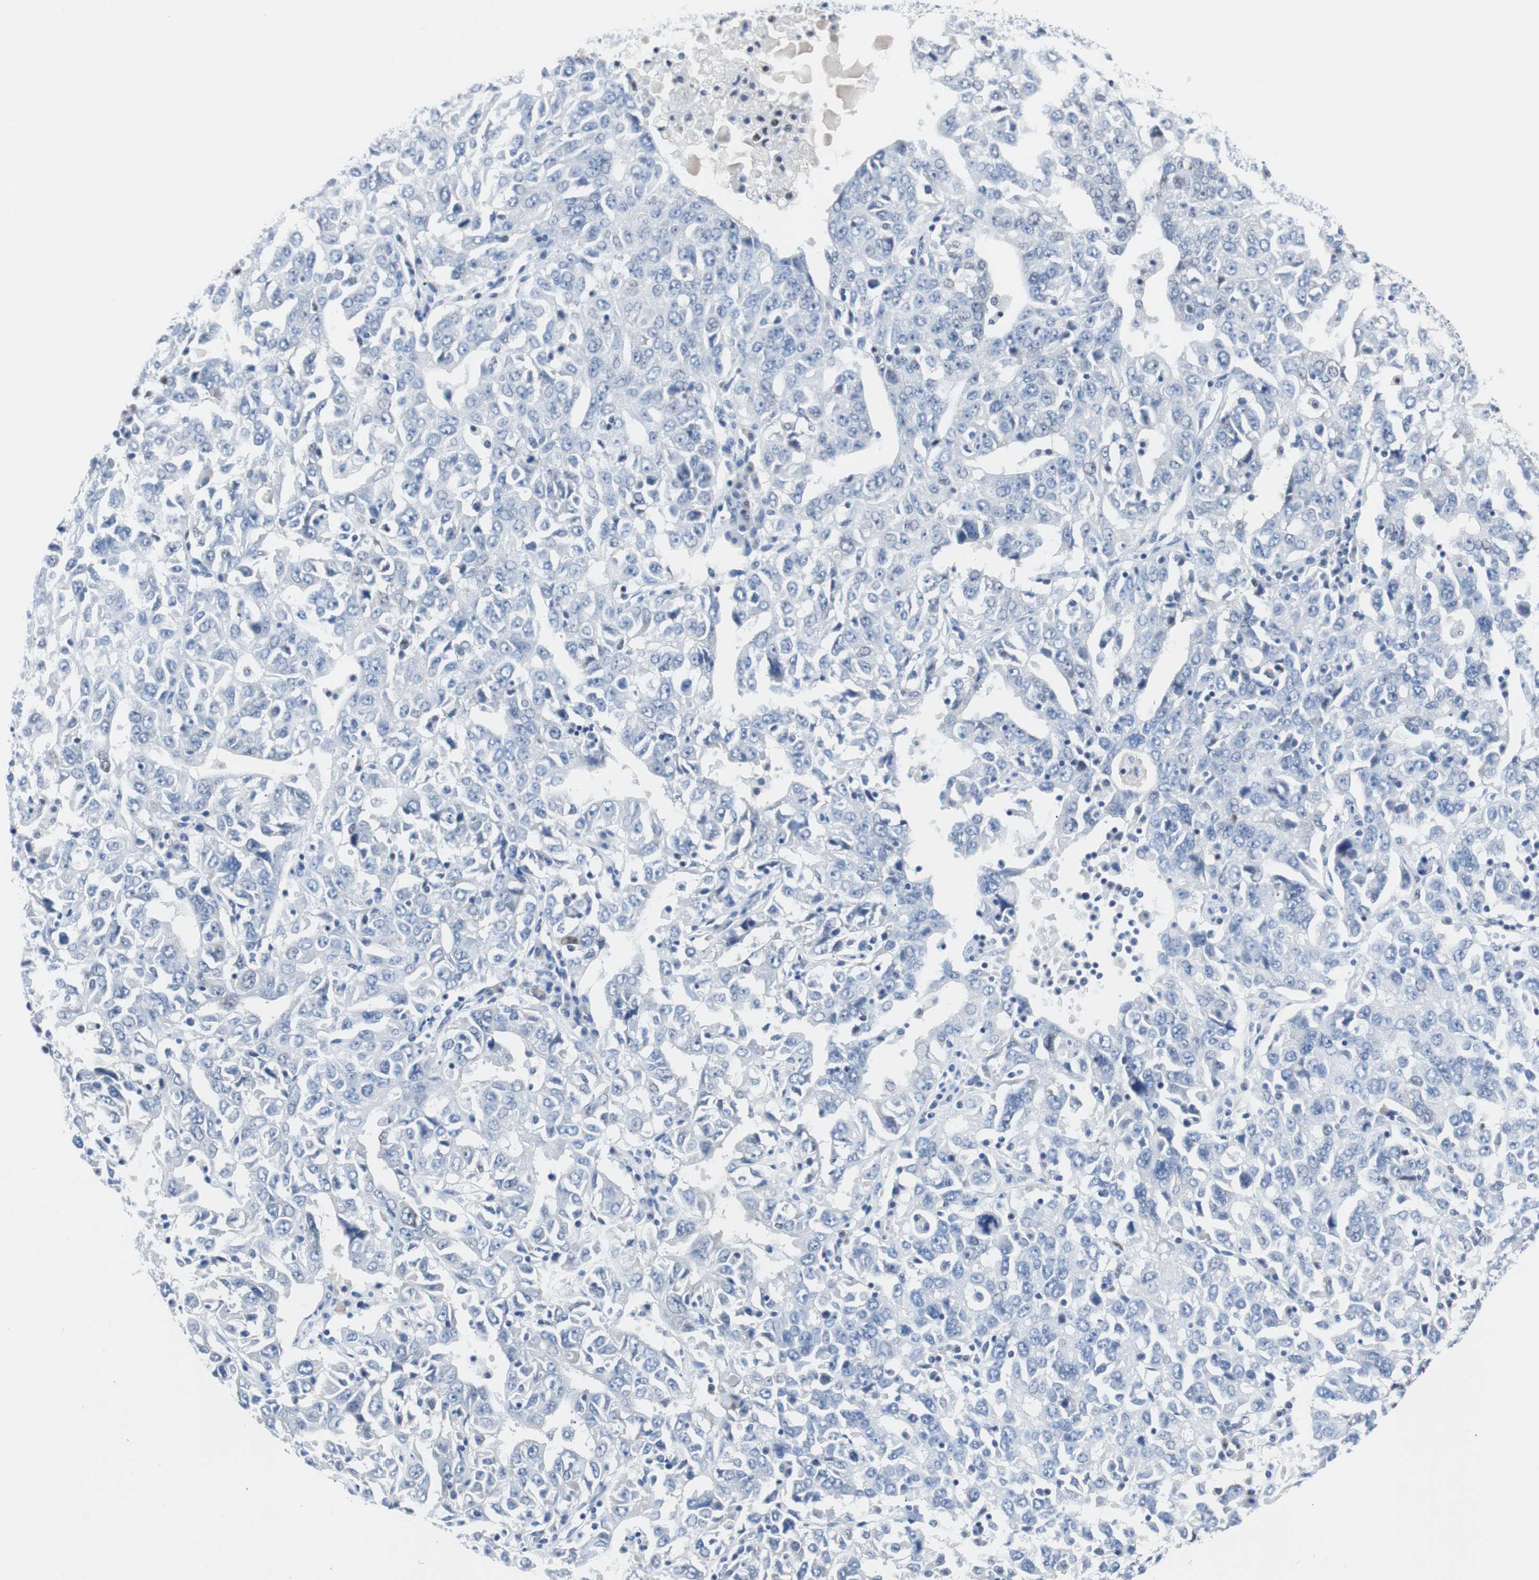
{"staining": {"intensity": "negative", "quantity": "none", "location": "none"}, "tissue": "ovarian cancer", "cell_type": "Tumor cells", "image_type": "cancer", "snomed": [{"axis": "morphology", "description": "Carcinoma, endometroid"}, {"axis": "topography", "description": "Ovary"}], "caption": "This is an IHC histopathology image of ovarian endometroid carcinoma. There is no positivity in tumor cells.", "gene": "JUN", "patient": {"sex": "female", "age": 62}}